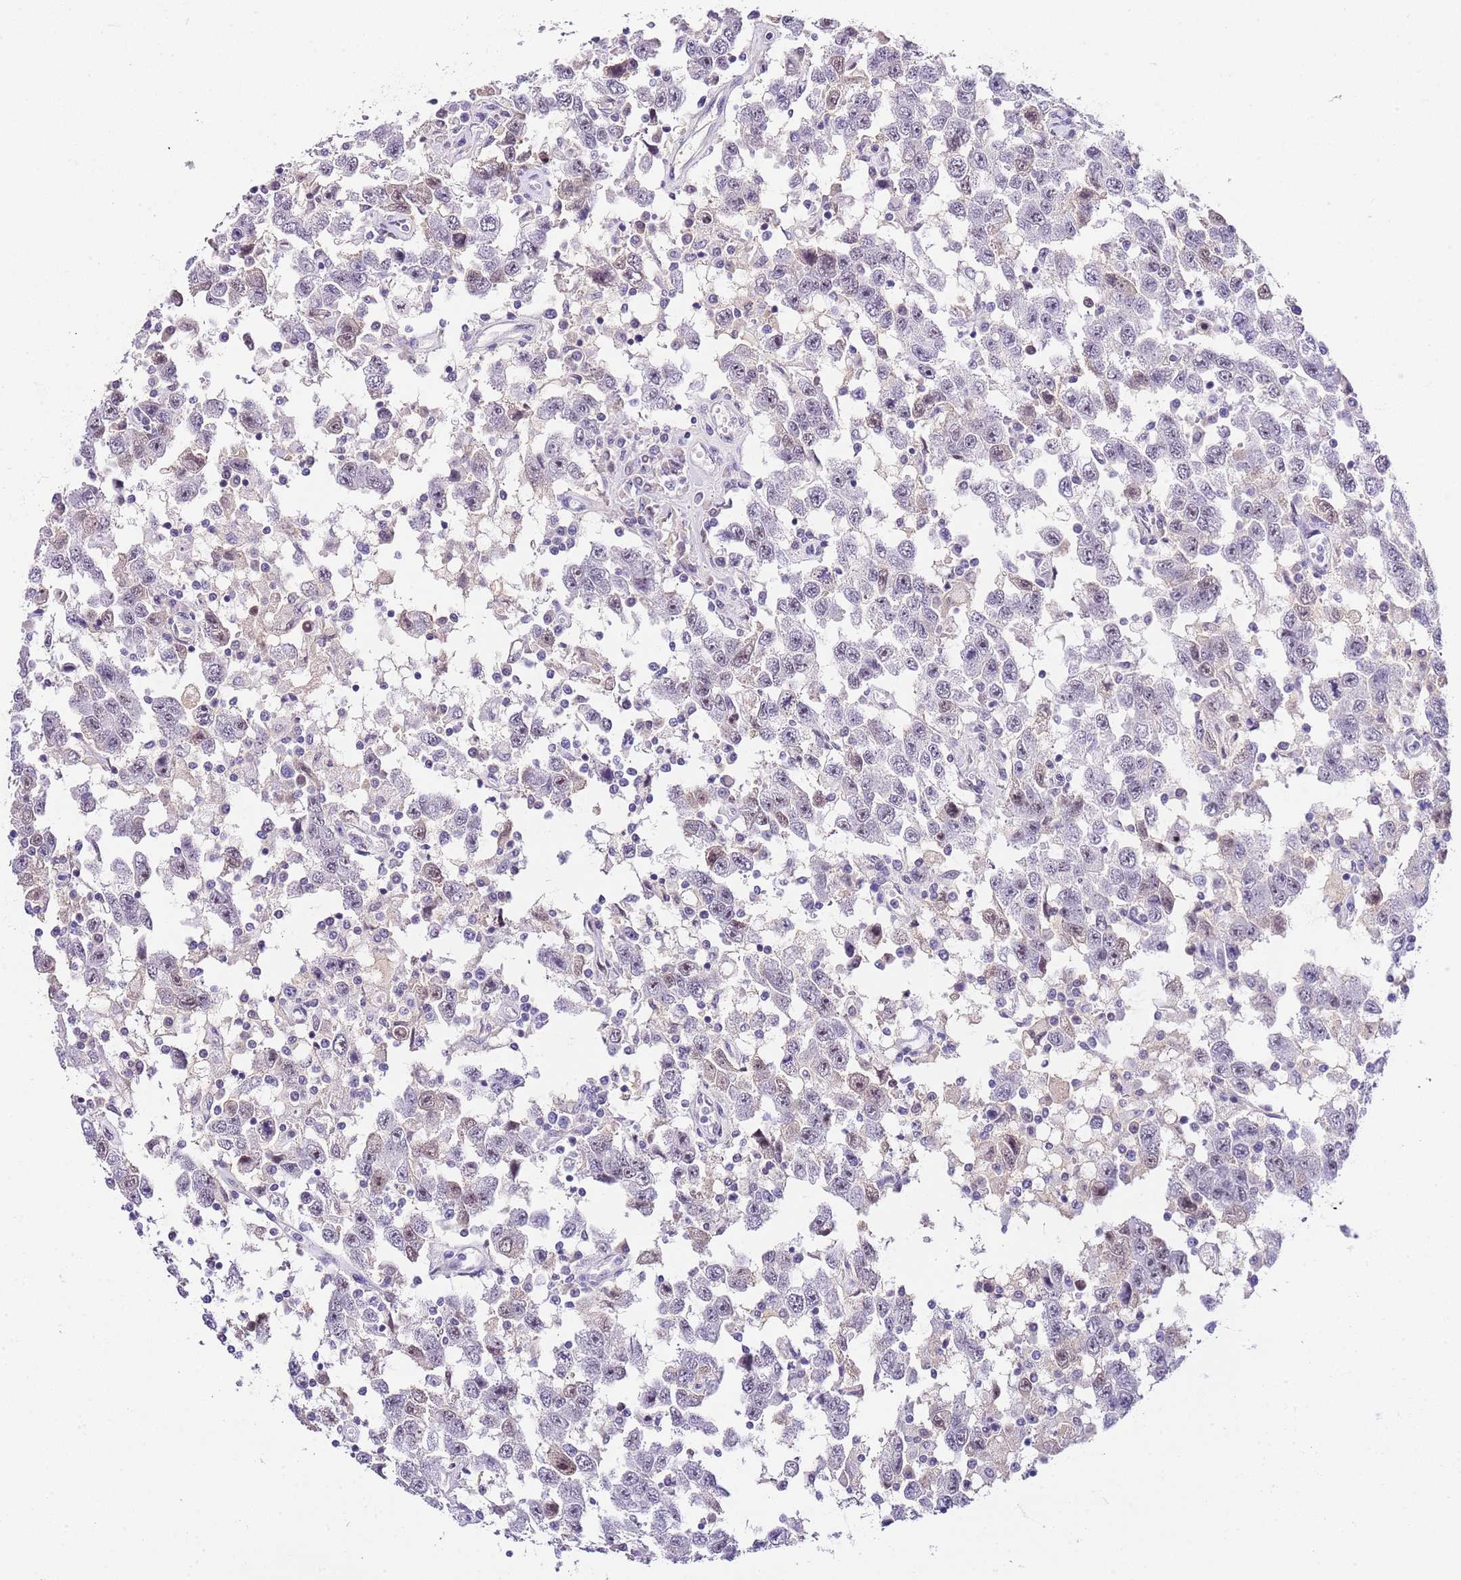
{"staining": {"intensity": "negative", "quantity": "none", "location": "none"}, "tissue": "testis cancer", "cell_type": "Tumor cells", "image_type": "cancer", "snomed": [{"axis": "morphology", "description": "Seminoma, NOS"}, {"axis": "topography", "description": "Testis"}], "caption": "An immunohistochemistry (IHC) histopathology image of testis cancer is shown. There is no staining in tumor cells of testis cancer.", "gene": "NOP56", "patient": {"sex": "male", "age": 41}}